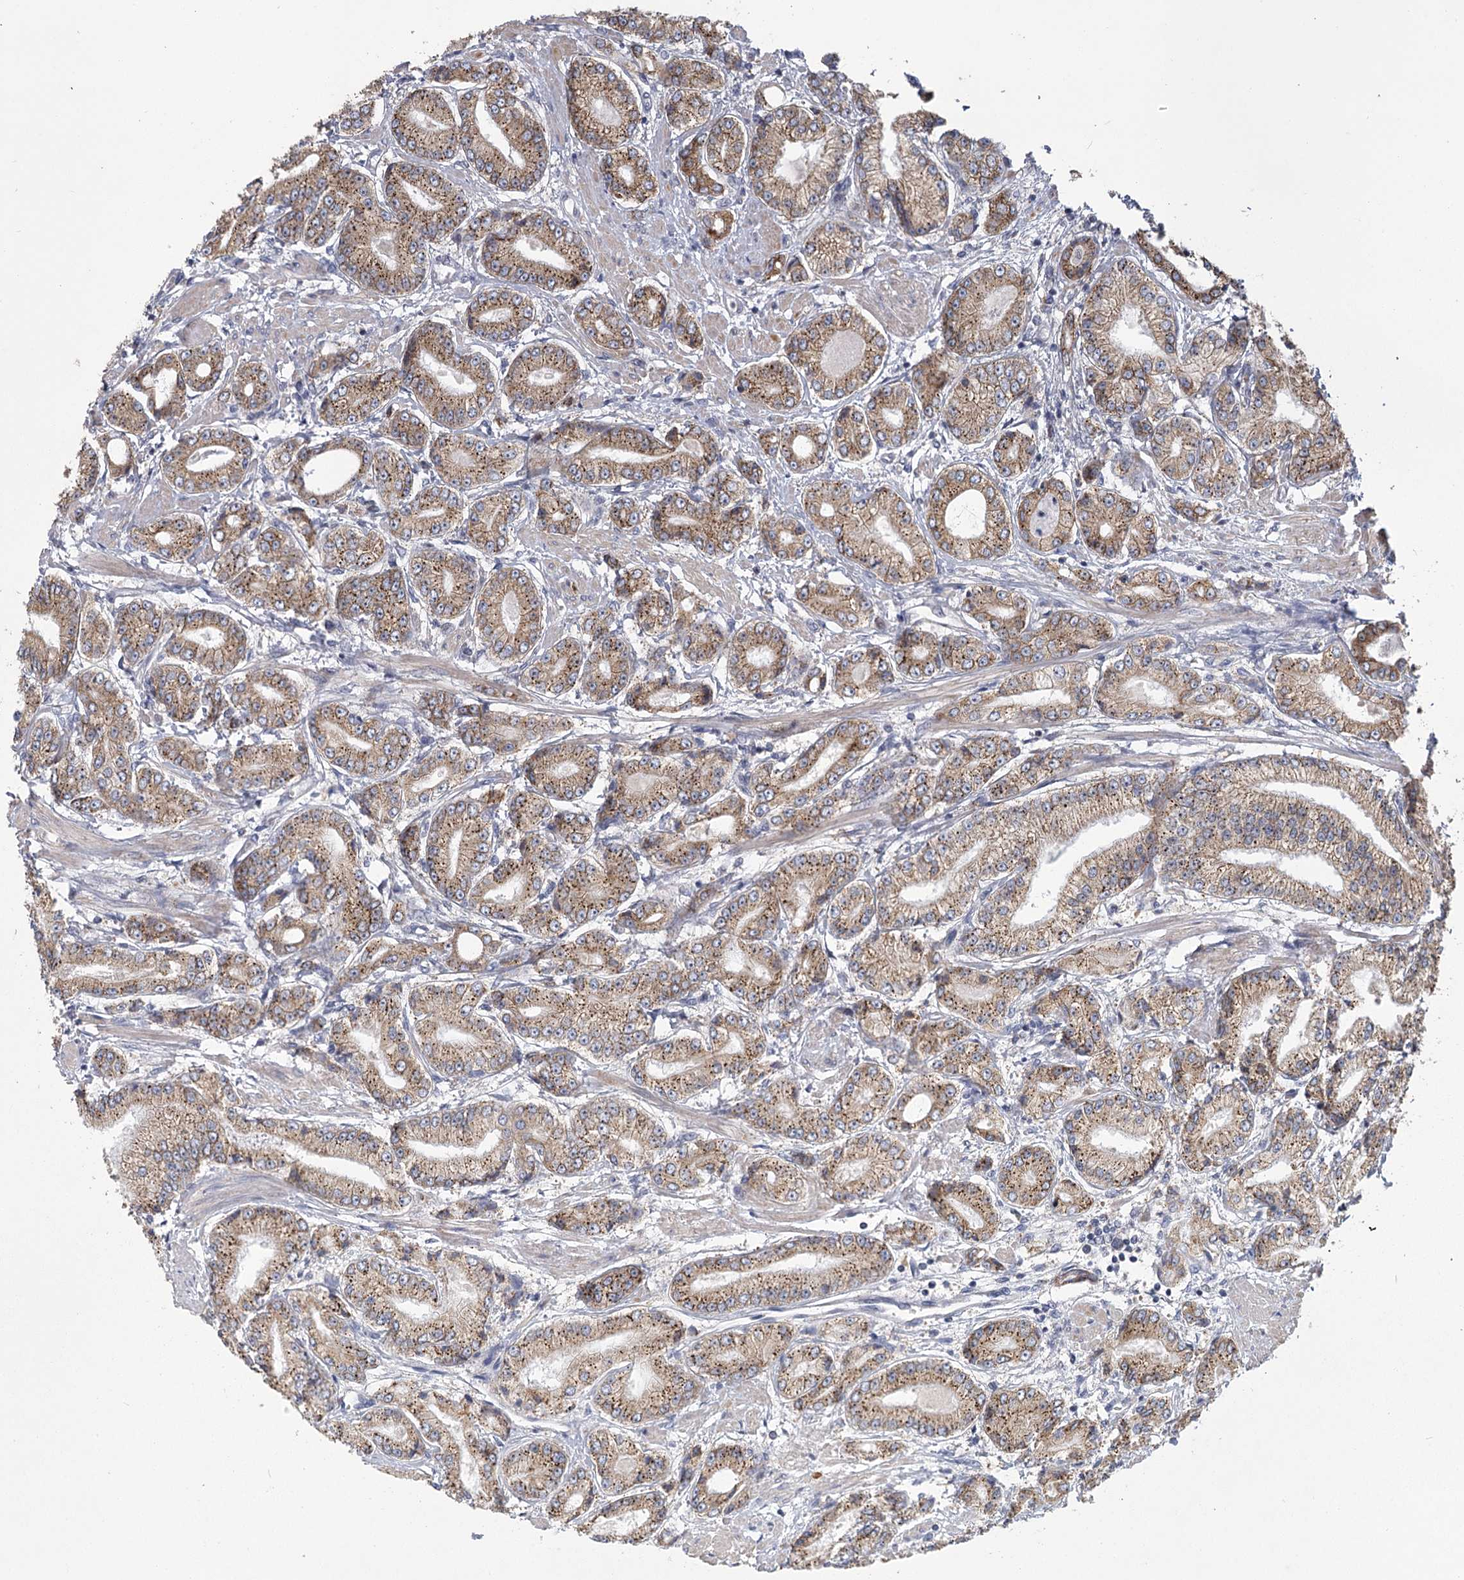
{"staining": {"intensity": "moderate", "quantity": ">75%", "location": "cytoplasmic/membranous"}, "tissue": "prostate cancer", "cell_type": "Tumor cells", "image_type": "cancer", "snomed": [{"axis": "morphology", "description": "Adenocarcinoma, High grade"}, {"axis": "topography", "description": "Prostate"}], "caption": "The histopathology image exhibits staining of prostate cancer (high-grade adenocarcinoma), revealing moderate cytoplasmic/membranous protein expression (brown color) within tumor cells.", "gene": "CNTLN", "patient": {"sex": "male", "age": 59}}